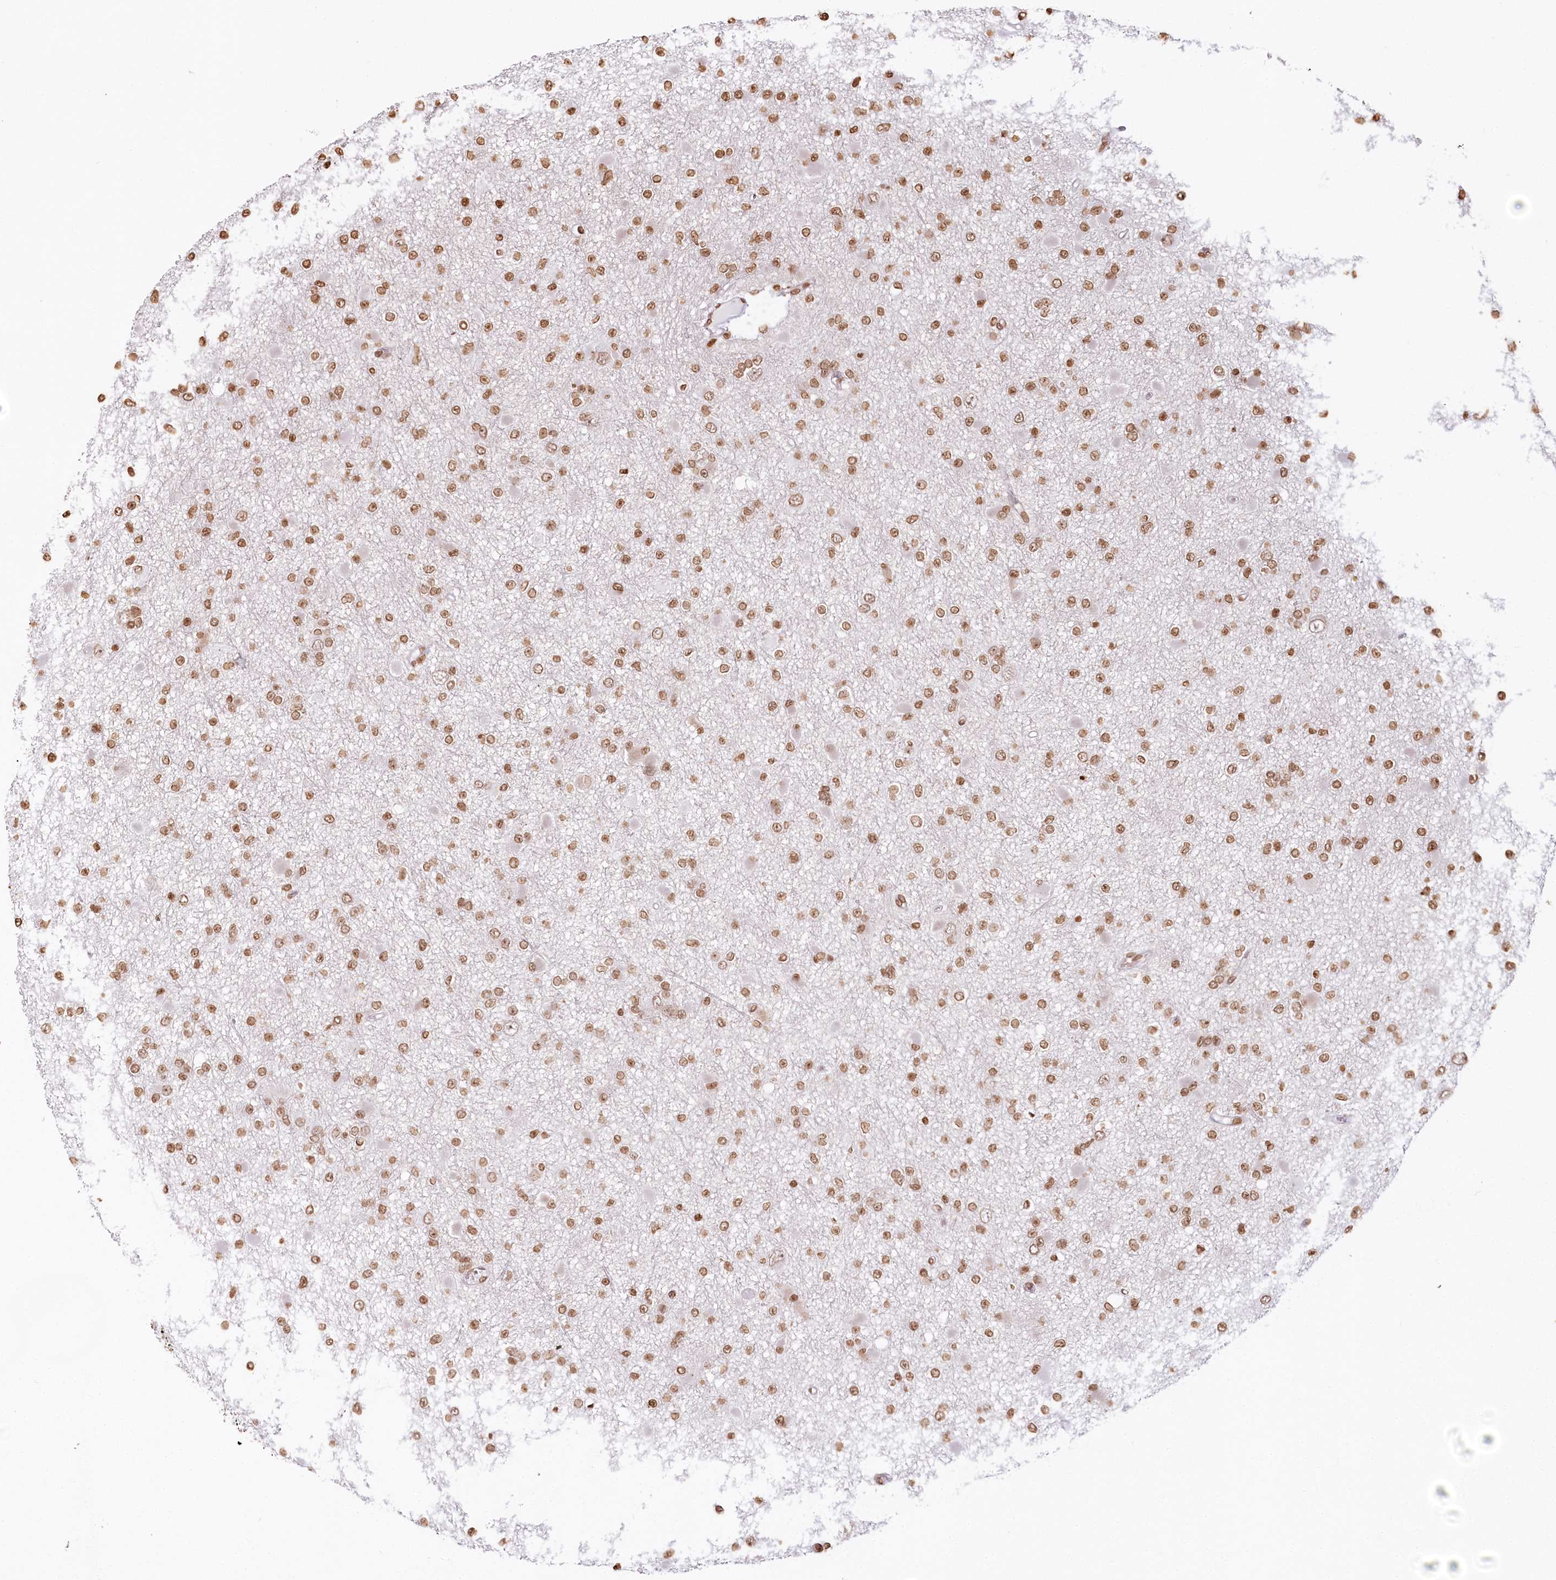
{"staining": {"intensity": "moderate", "quantity": ">75%", "location": "nuclear"}, "tissue": "glioma", "cell_type": "Tumor cells", "image_type": "cancer", "snomed": [{"axis": "morphology", "description": "Glioma, malignant, Low grade"}, {"axis": "topography", "description": "Brain"}], "caption": "The immunohistochemical stain highlights moderate nuclear staining in tumor cells of malignant glioma (low-grade) tissue.", "gene": "FAM13A", "patient": {"sex": "female", "age": 22}}